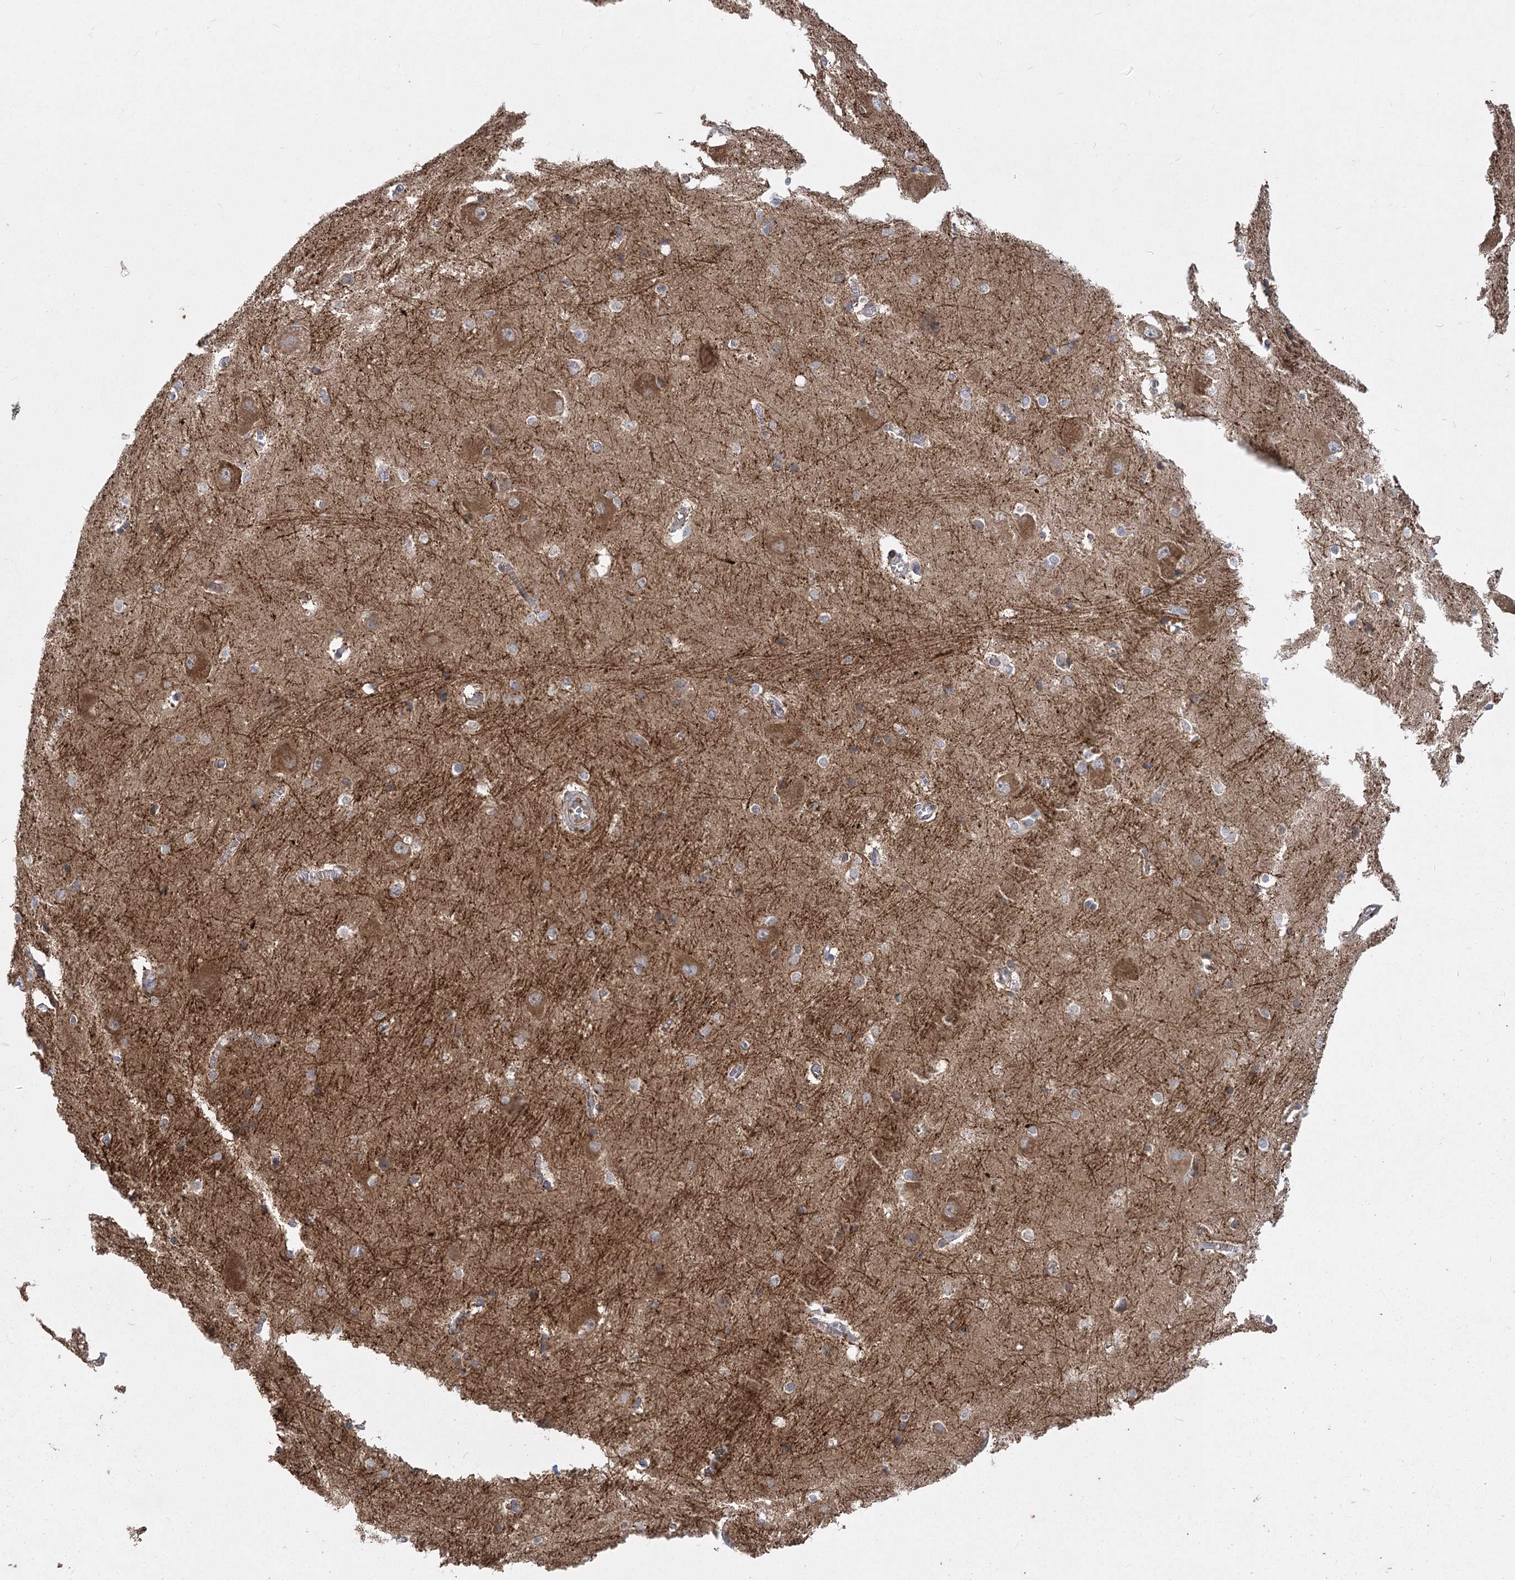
{"staining": {"intensity": "moderate", "quantity": "<25%", "location": "cytoplasmic/membranous"}, "tissue": "caudate", "cell_type": "Glial cells", "image_type": "normal", "snomed": [{"axis": "morphology", "description": "Normal tissue, NOS"}, {"axis": "topography", "description": "Lateral ventricle wall"}], "caption": "An image showing moderate cytoplasmic/membranous expression in about <25% of glial cells in unremarkable caudate, as visualized by brown immunohistochemical staining.", "gene": "RIN2", "patient": {"sex": "male", "age": 37}}